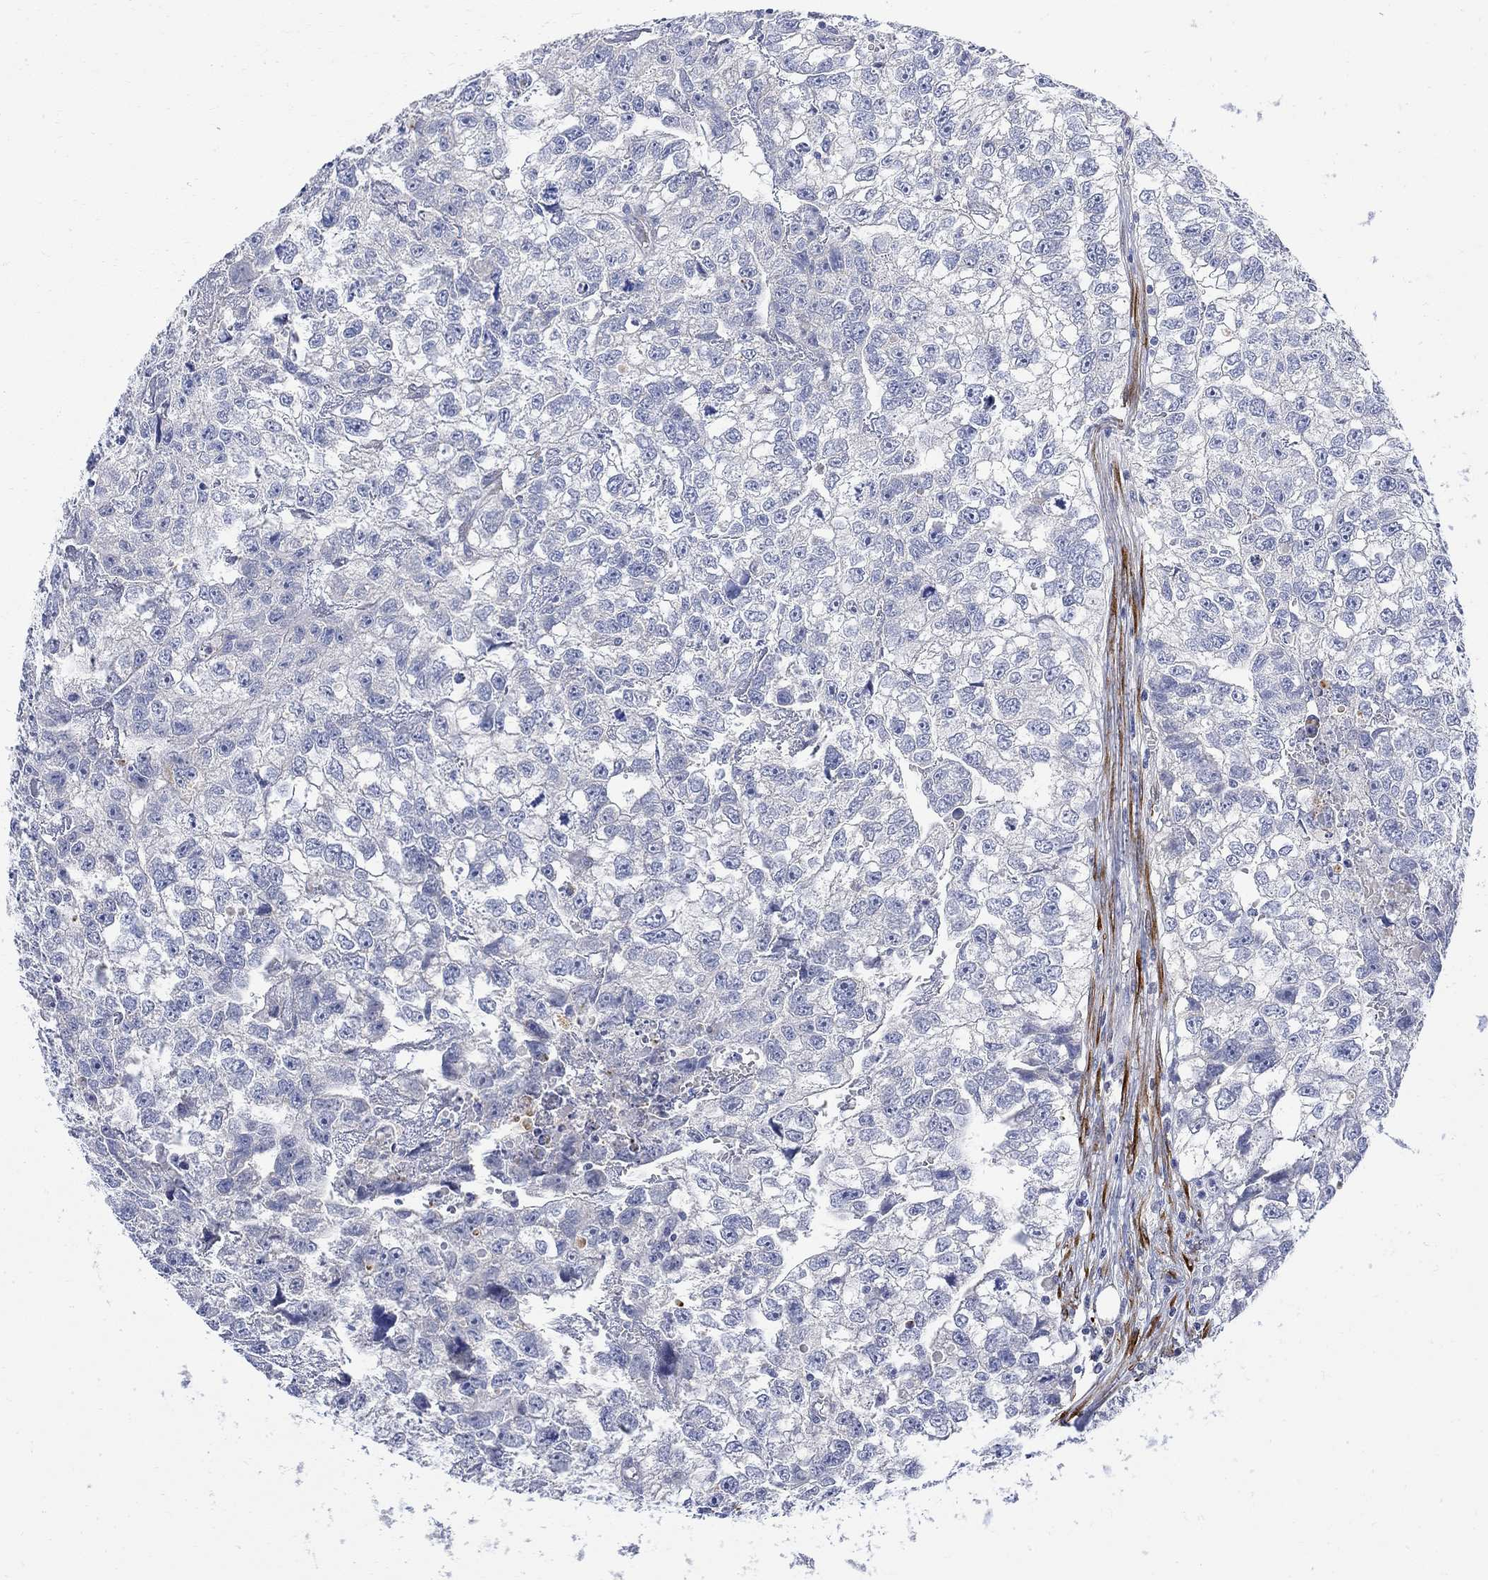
{"staining": {"intensity": "negative", "quantity": "none", "location": "none"}, "tissue": "testis cancer", "cell_type": "Tumor cells", "image_type": "cancer", "snomed": [{"axis": "morphology", "description": "Carcinoma, Embryonal, NOS"}, {"axis": "morphology", "description": "Teratoma, malignant, NOS"}, {"axis": "topography", "description": "Testis"}], "caption": "The photomicrograph demonstrates no staining of tumor cells in testis cancer (malignant teratoma).", "gene": "FNDC5", "patient": {"sex": "male", "age": 44}}